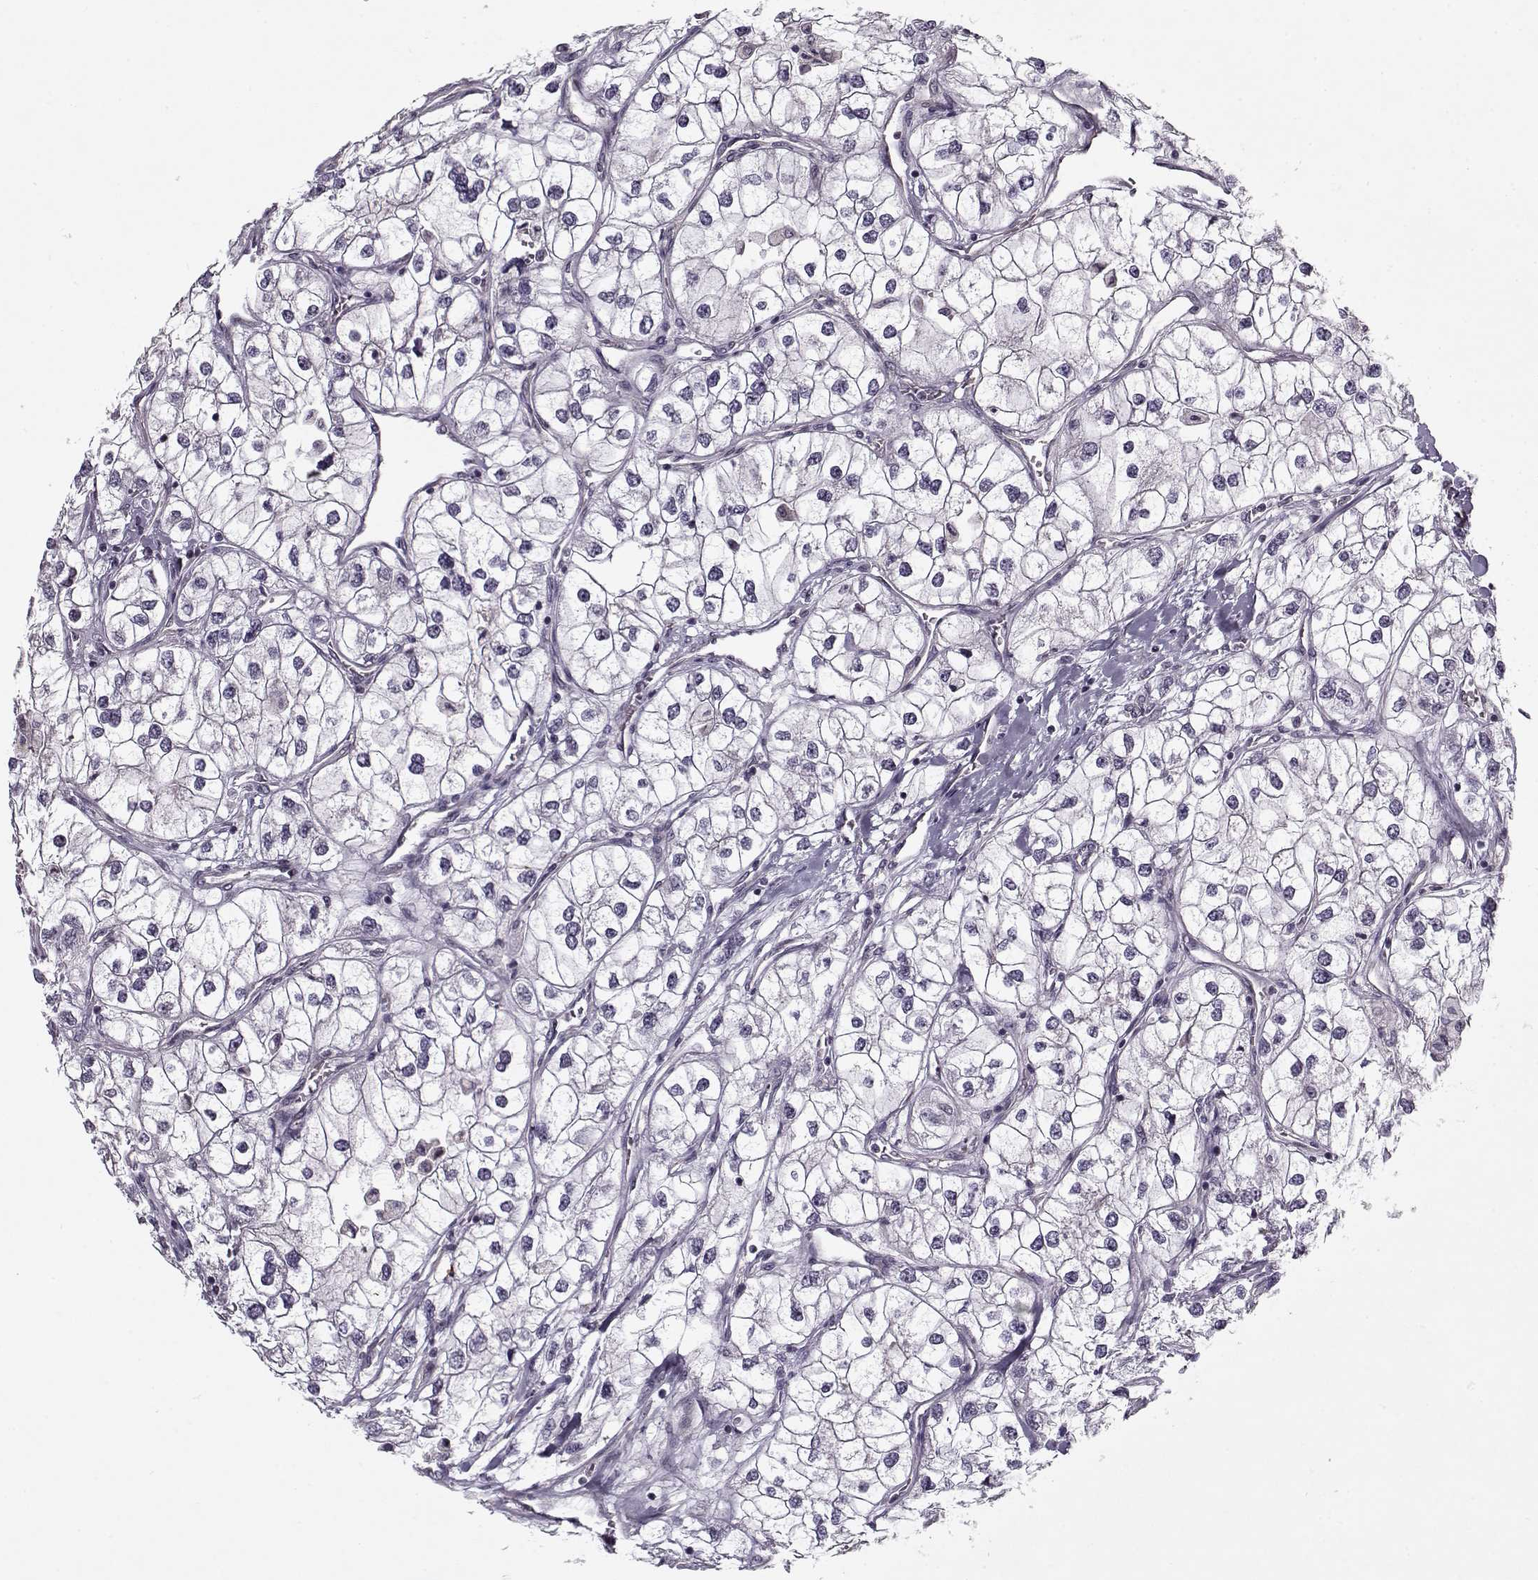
{"staining": {"intensity": "negative", "quantity": "none", "location": "none"}, "tissue": "renal cancer", "cell_type": "Tumor cells", "image_type": "cancer", "snomed": [{"axis": "morphology", "description": "Adenocarcinoma, NOS"}, {"axis": "topography", "description": "Kidney"}], "caption": "There is no significant staining in tumor cells of renal cancer. The staining was performed using DAB to visualize the protein expression in brown, while the nuclei were stained in blue with hematoxylin (Magnification: 20x).", "gene": "KRT9", "patient": {"sex": "male", "age": 59}}